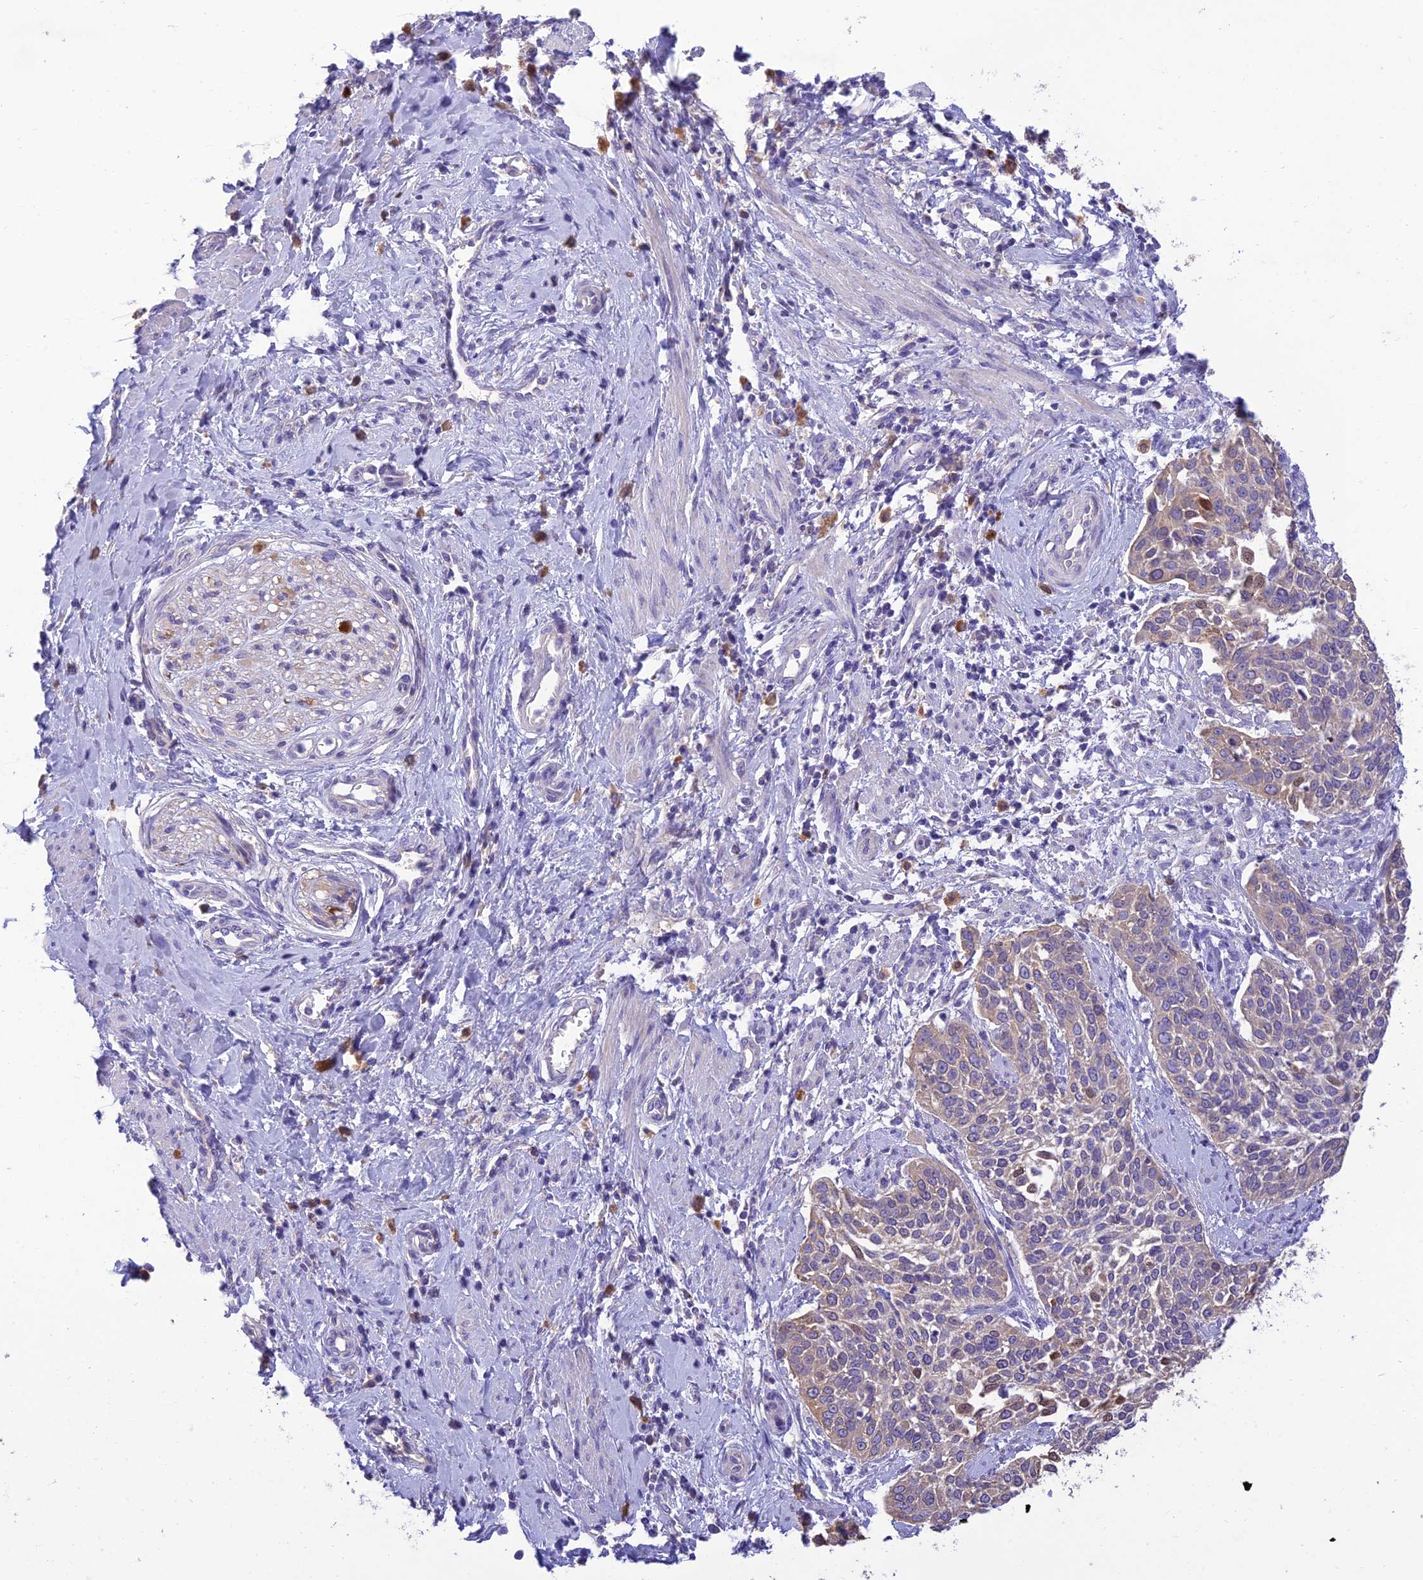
{"staining": {"intensity": "weak", "quantity": "25%-75%", "location": "cytoplasmic/membranous"}, "tissue": "cervical cancer", "cell_type": "Tumor cells", "image_type": "cancer", "snomed": [{"axis": "morphology", "description": "Squamous cell carcinoma, NOS"}, {"axis": "topography", "description": "Cervix"}], "caption": "Weak cytoplasmic/membranous staining for a protein is identified in about 25%-75% of tumor cells of cervical squamous cell carcinoma using immunohistochemistry.", "gene": "SFT2D2", "patient": {"sex": "female", "age": 44}}